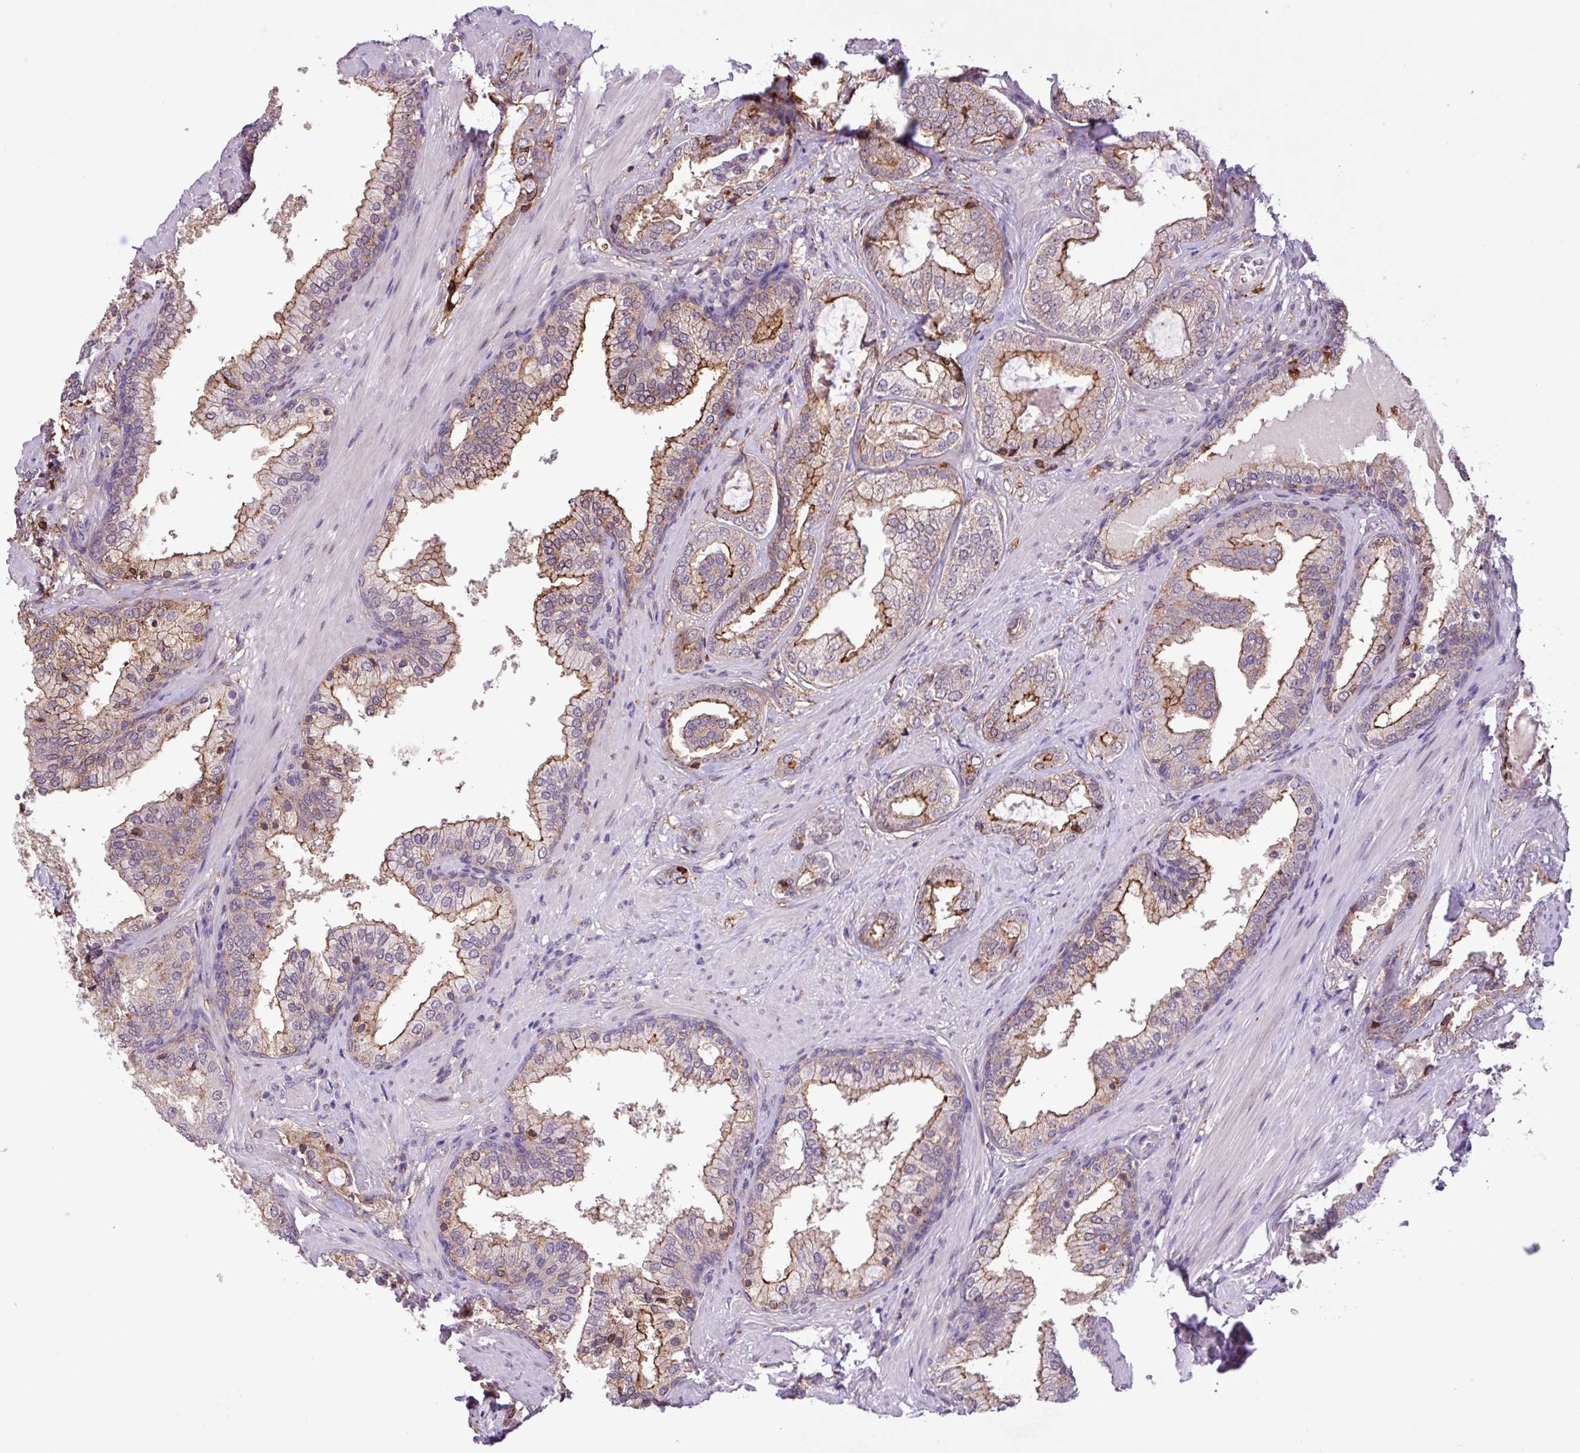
{"staining": {"intensity": "moderate", "quantity": "25%-75%", "location": "cytoplasmic/membranous"}, "tissue": "prostate cancer", "cell_type": "Tumor cells", "image_type": "cancer", "snomed": [{"axis": "morphology", "description": "Adenocarcinoma, High grade"}, {"axis": "topography", "description": "Prostate"}], "caption": "Prostate cancer (adenocarcinoma (high-grade)) stained for a protein (brown) exhibits moderate cytoplasmic/membranous positive expression in approximately 25%-75% of tumor cells.", "gene": "RPP25L", "patient": {"sex": "male", "age": 60}}